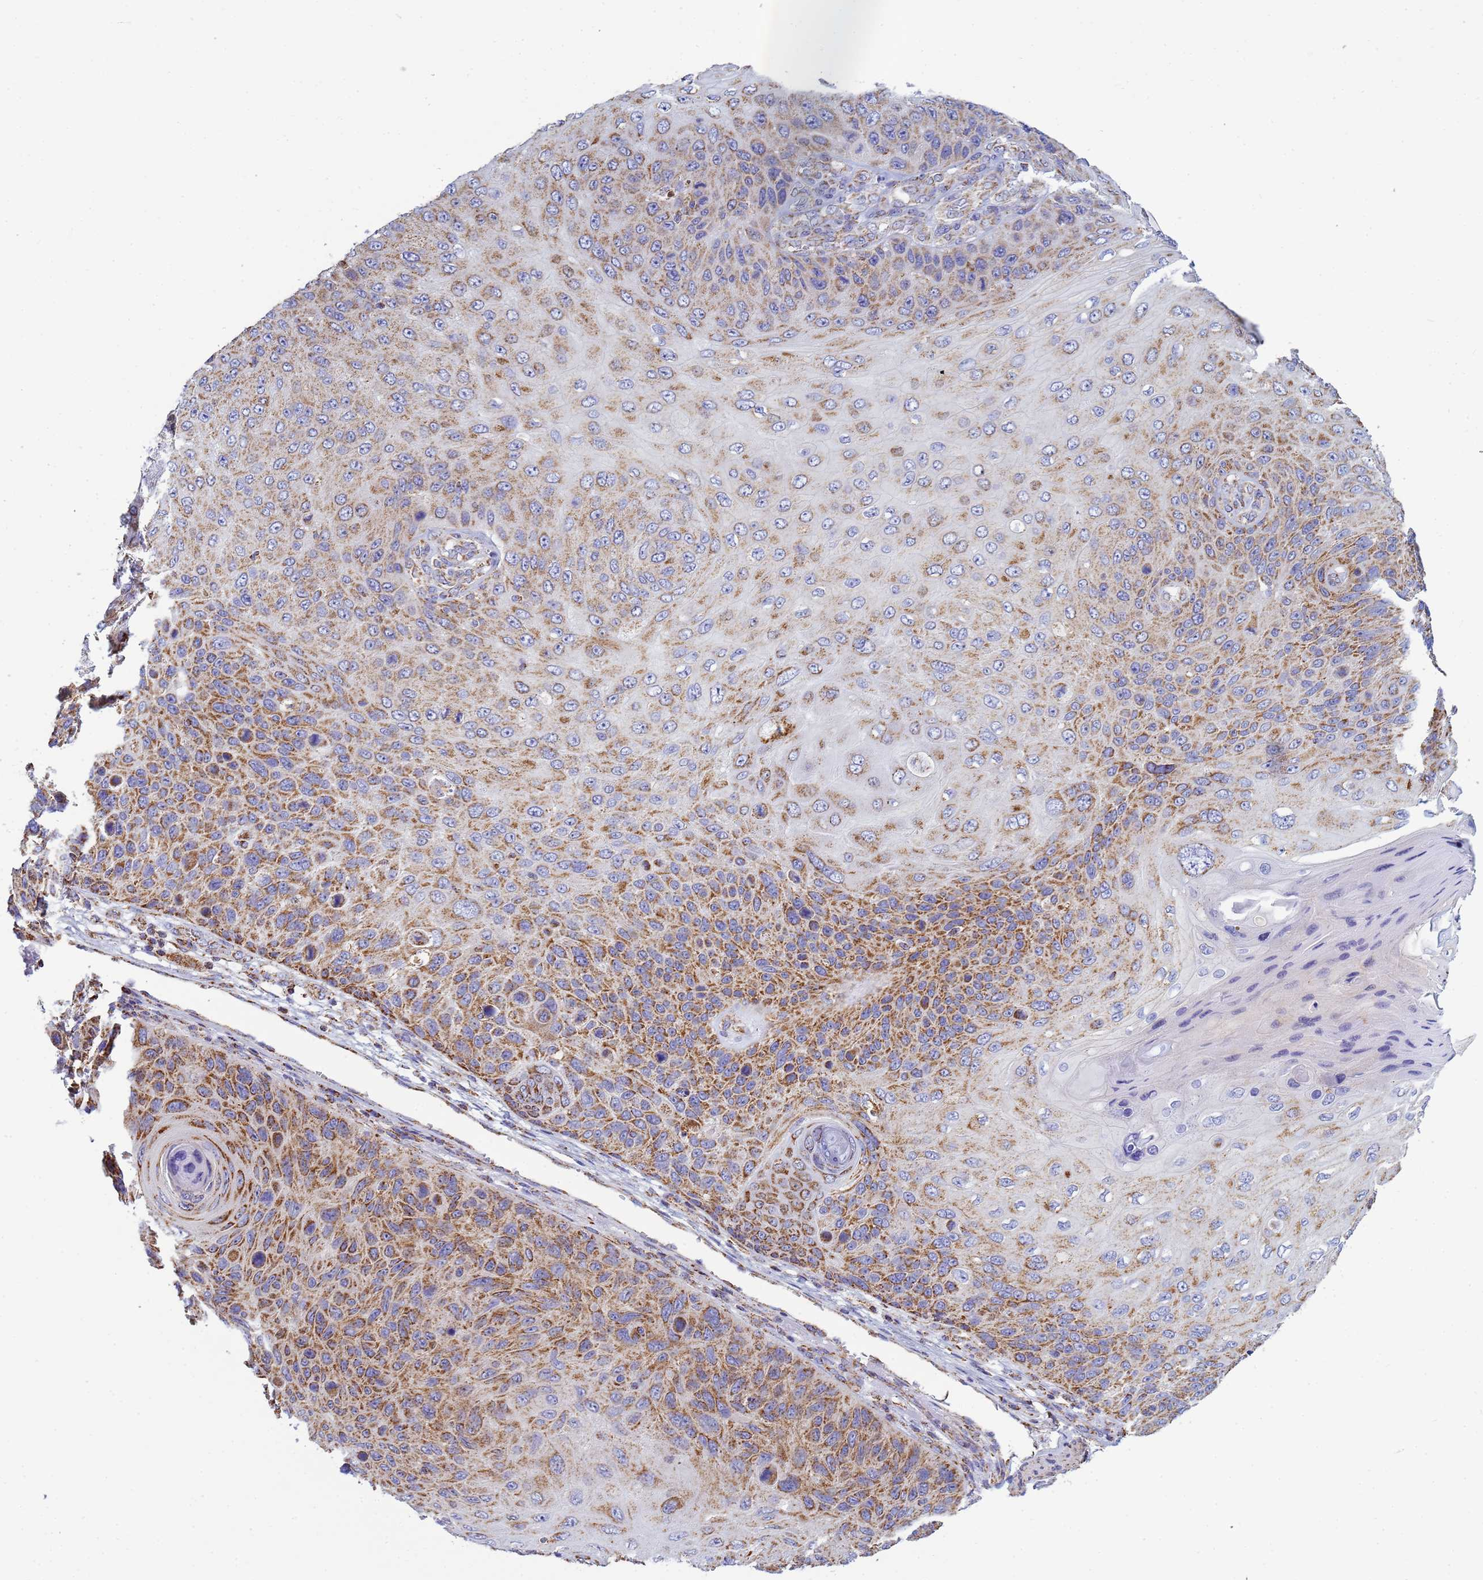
{"staining": {"intensity": "moderate", "quantity": "25%-75%", "location": "cytoplasmic/membranous"}, "tissue": "skin cancer", "cell_type": "Tumor cells", "image_type": "cancer", "snomed": [{"axis": "morphology", "description": "Squamous cell carcinoma, NOS"}, {"axis": "topography", "description": "Skin"}], "caption": "The immunohistochemical stain highlights moderate cytoplasmic/membranous expression in tumor cells of skin cancer (squamous cell carcinoma) tissue. Ihc stains the protein of interest in brown and the nuclei are stained blue.", "gene": "COQ4", "patient": {"sex": "female", "age": 88}}